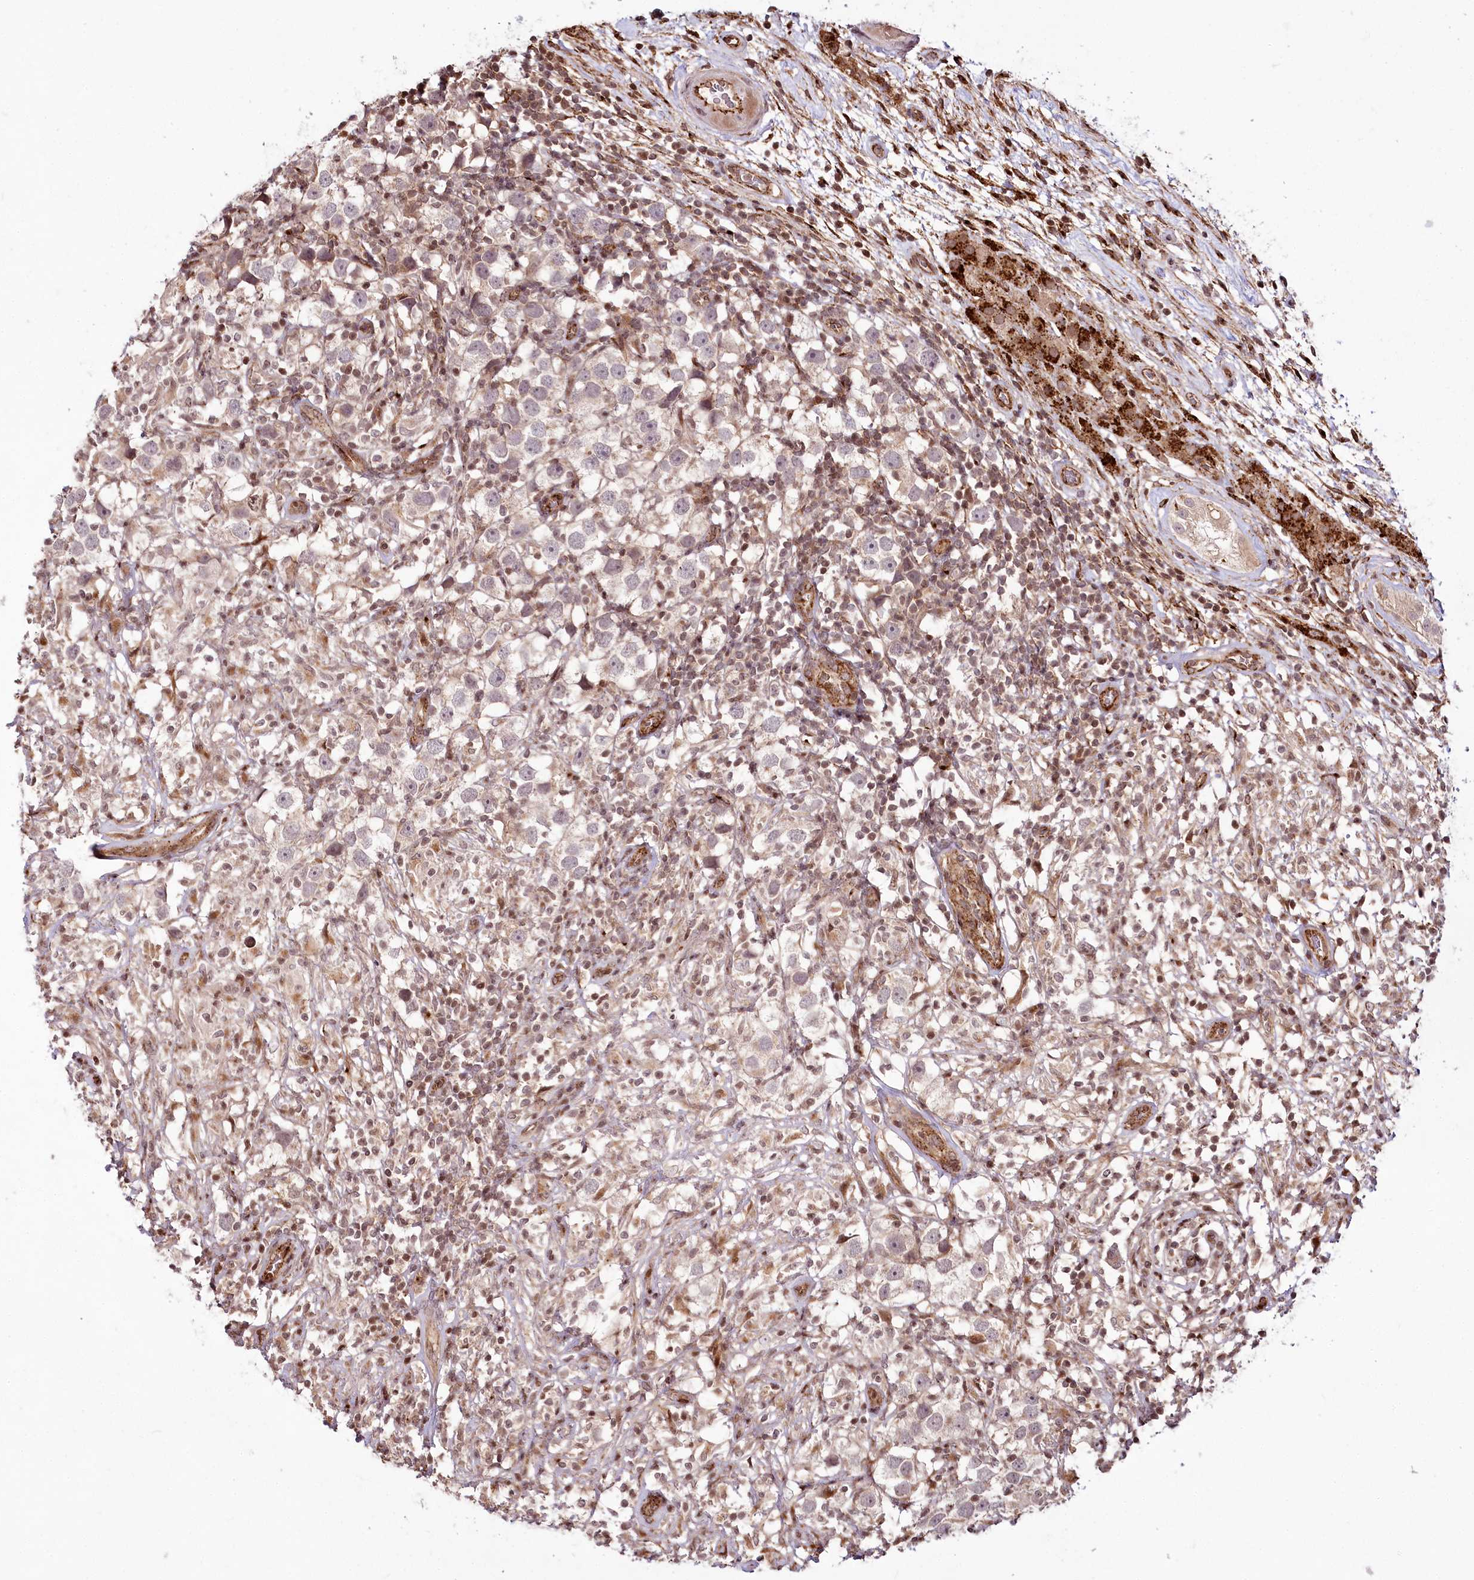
{"staining": {"intensity": "negative", "quantity": "none", "location": "none"}, "tissue": "testis cancer", "cell_type": "Tumor cells", "image_type": "cancer", "snomed": [{"axis": "morphology", "description": "Seminoma, NOS"}, {"axis": "topography", "description": "Testis"}], "caption": "The micrograph exhibits no significant expression in tumor cells of testis cancer (seminoma). (IHC, brightfield microscopy, high magnification).", "gene": "HOXC8", "patient": {"sex": "male", "age": 49}}